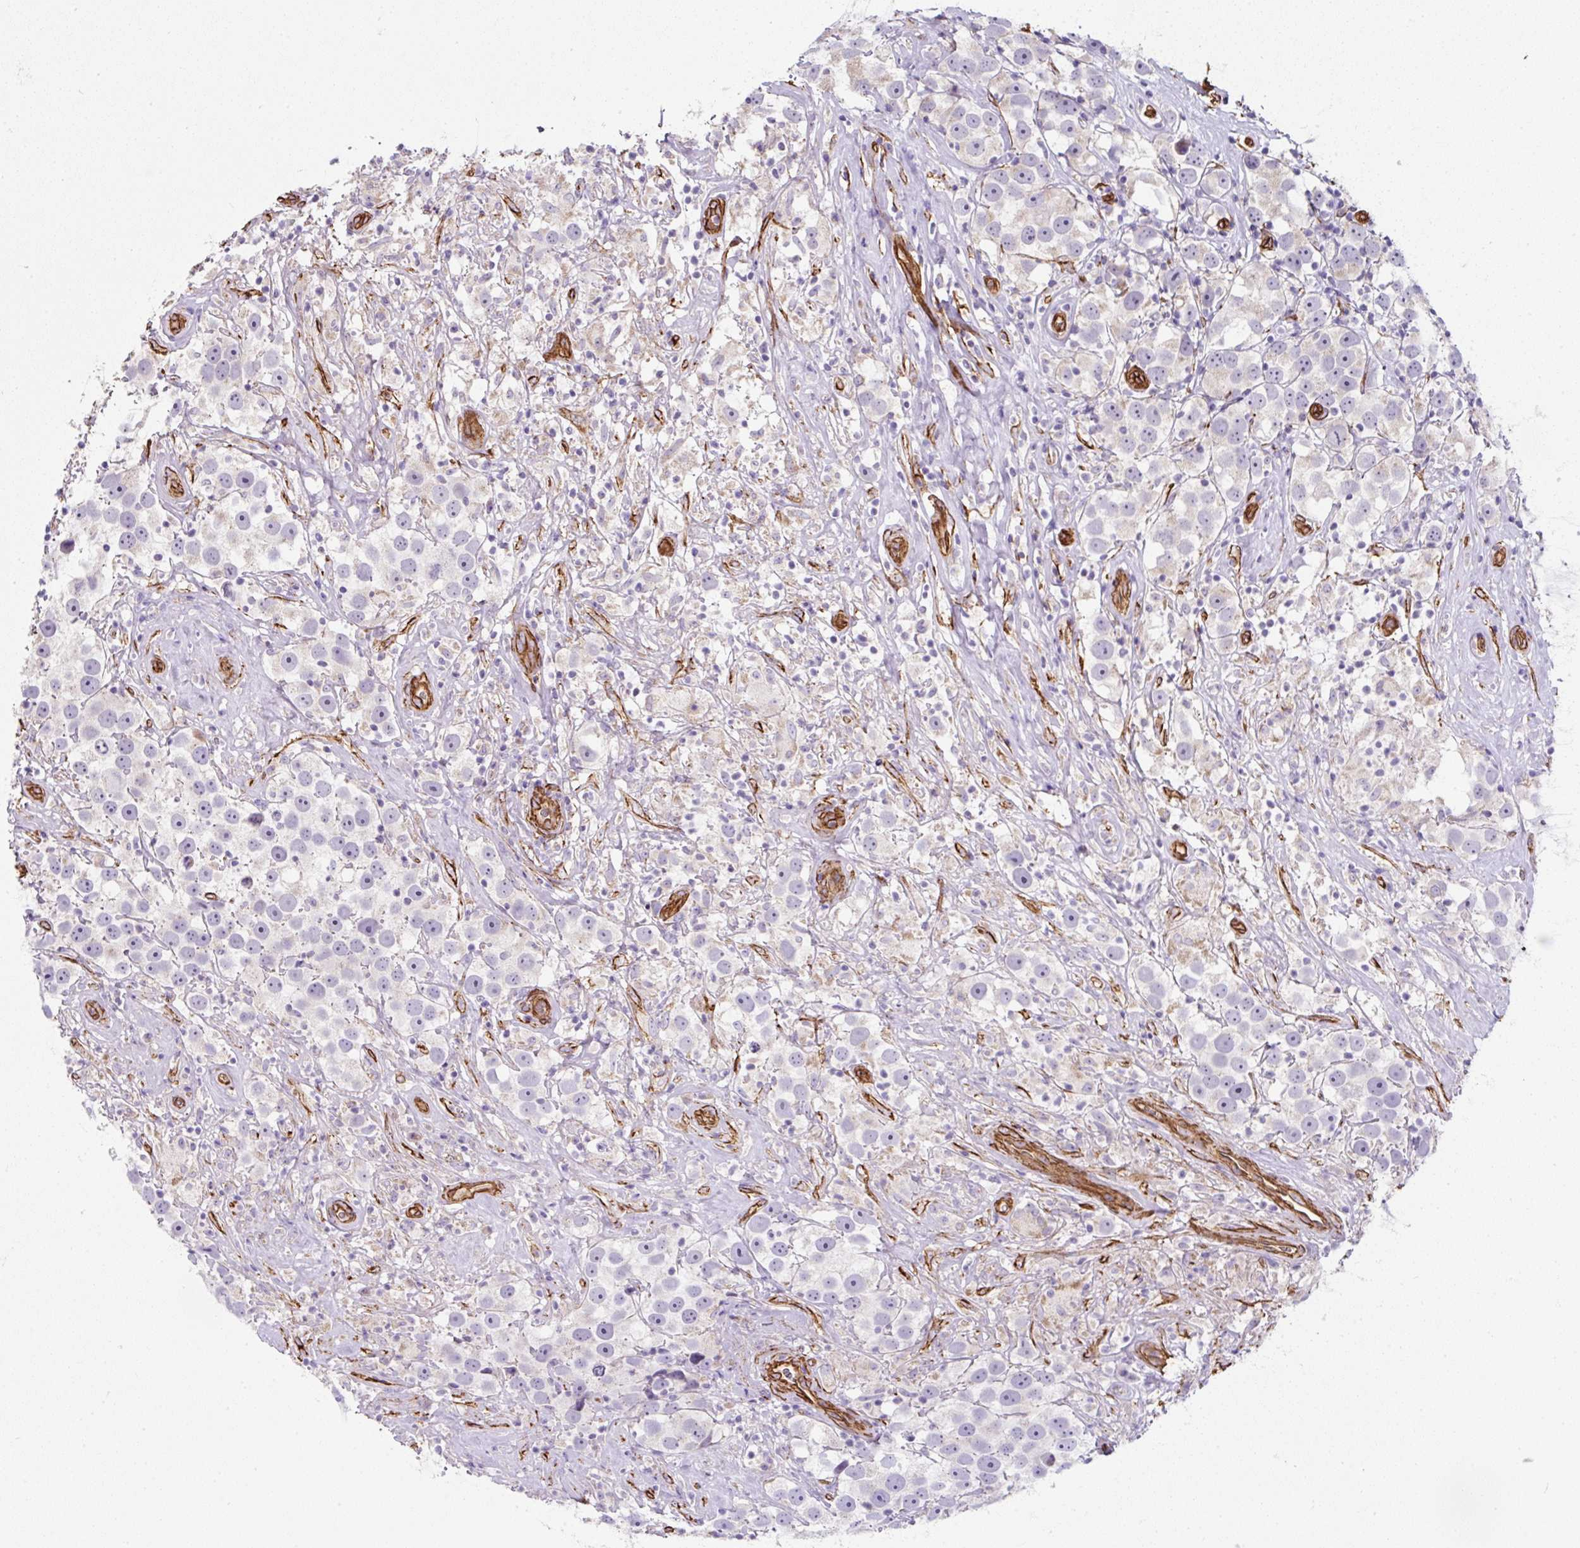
{"staining": {"intensity": "negative", "quantity": "none", "location": "none"}, "tissue": "testis cancer", "cell_type": "Tumor cells", "image_type": "cancer", "snomed": [{"axis": "morphology", "description": "Seminoma, NOS"}, {"axis": "topography", "description": "Testis"}], "caption": "High magnification brightfield microscopy of testis cancer (seminoma) stained with DAB (3,3'-diaminobenzidine) (brown) and counterstained with hematoxylin (blue): tumor cells show no significant positivity.", "gene": "ANKUB1", "patient": {"sex": "male", "age": 49}}